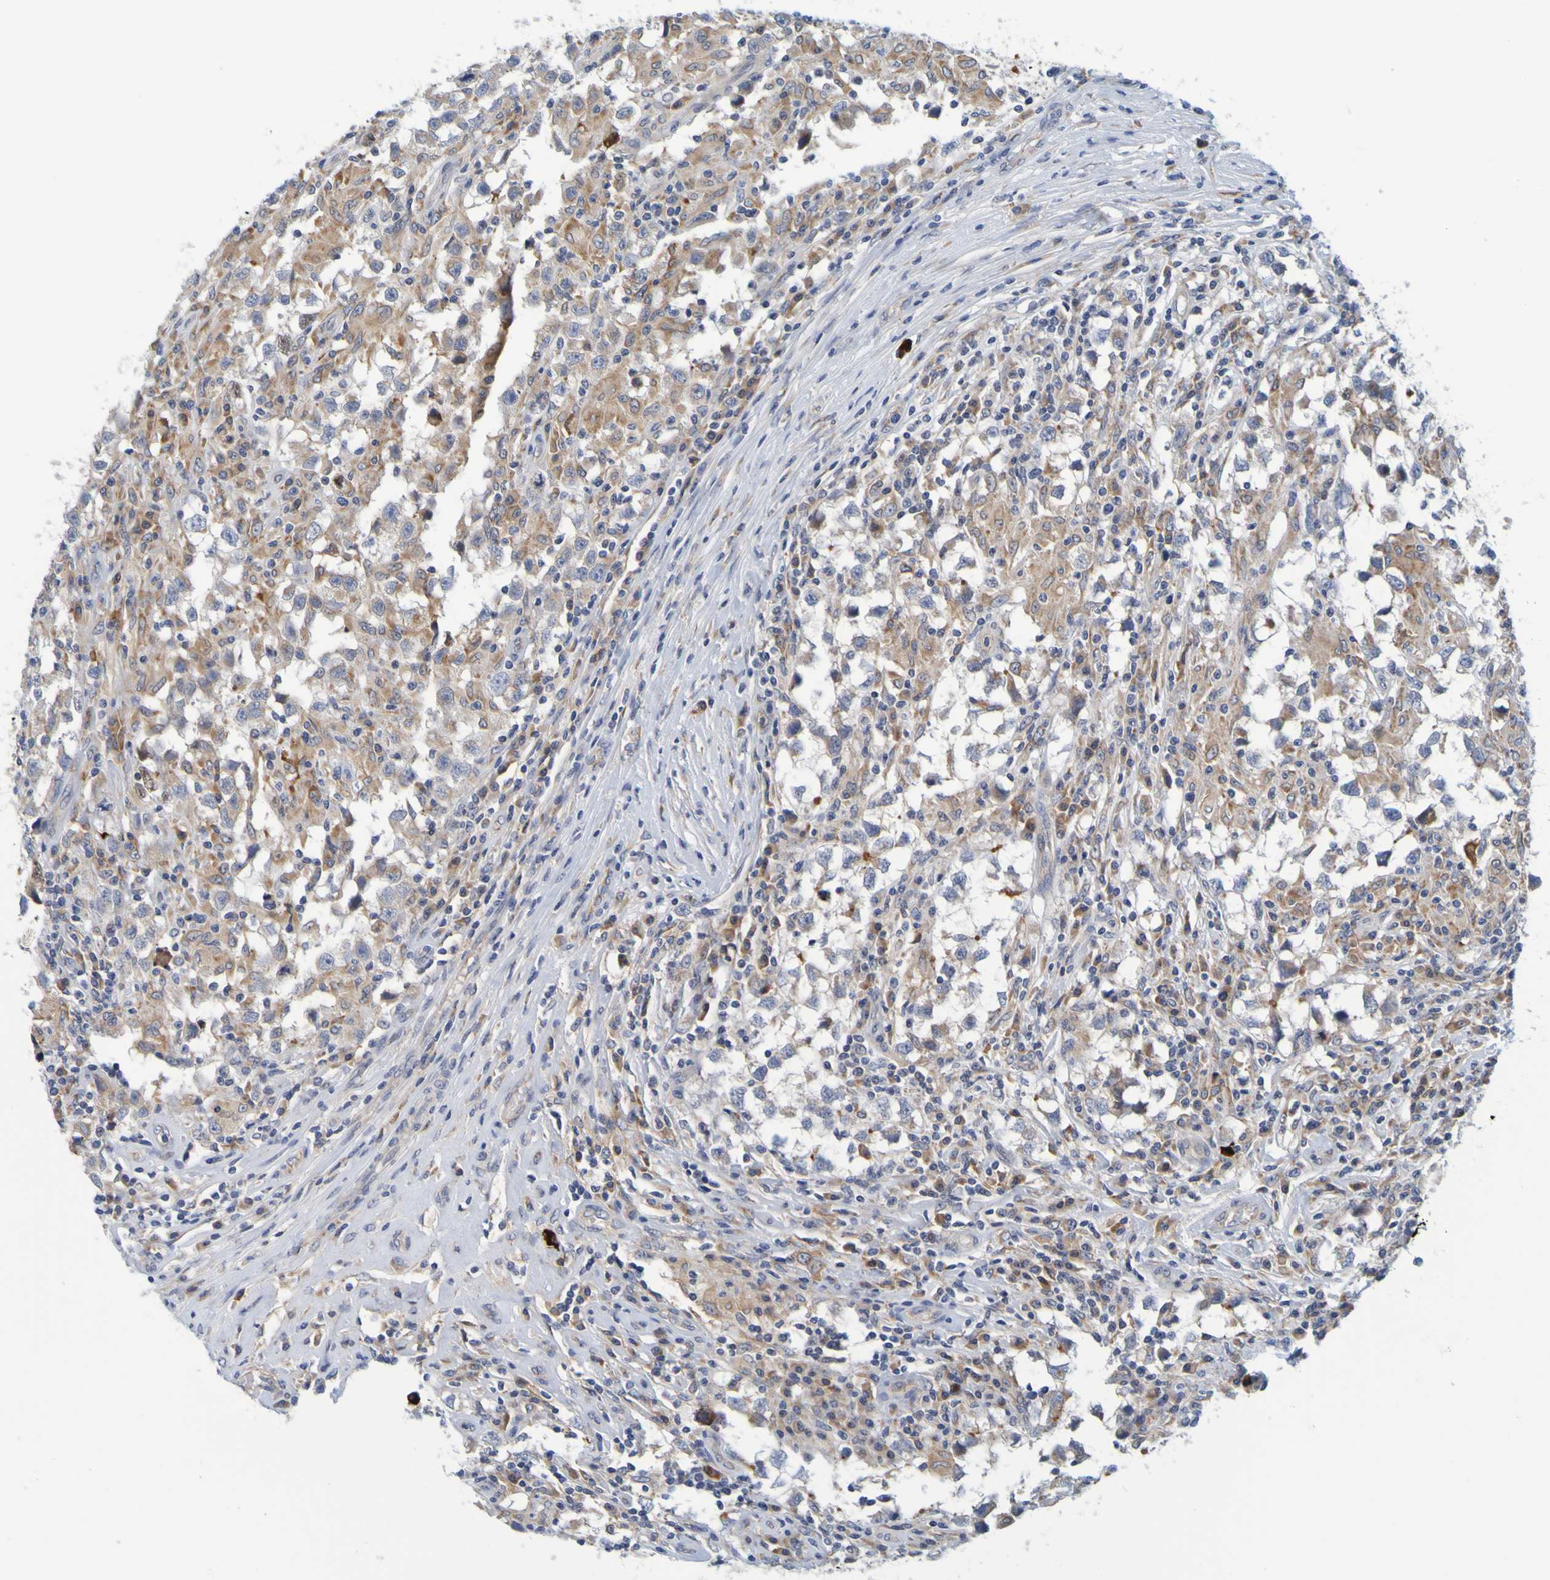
{"staining": {"intensity": "weak", "quantity": ">75%", "location": "cytoplasmic/membranous"}, "tissue": "testis cancer", "cell_type": "Tumor cells", "image_type": "cancer", "snomed": [{"axis": "morphology", "description": "Carcinoma, Embryonal, NOS"}, {"axis": "topography", "description": "Testis"}], "caption": "A micrograph of testis embryonal carcinoma stained for a protein exhibits weak cytoplasmic/membranous brown staining in tumor cells.", "gene": "SIL1", "patient": {"sex": "male", "age": 21}}